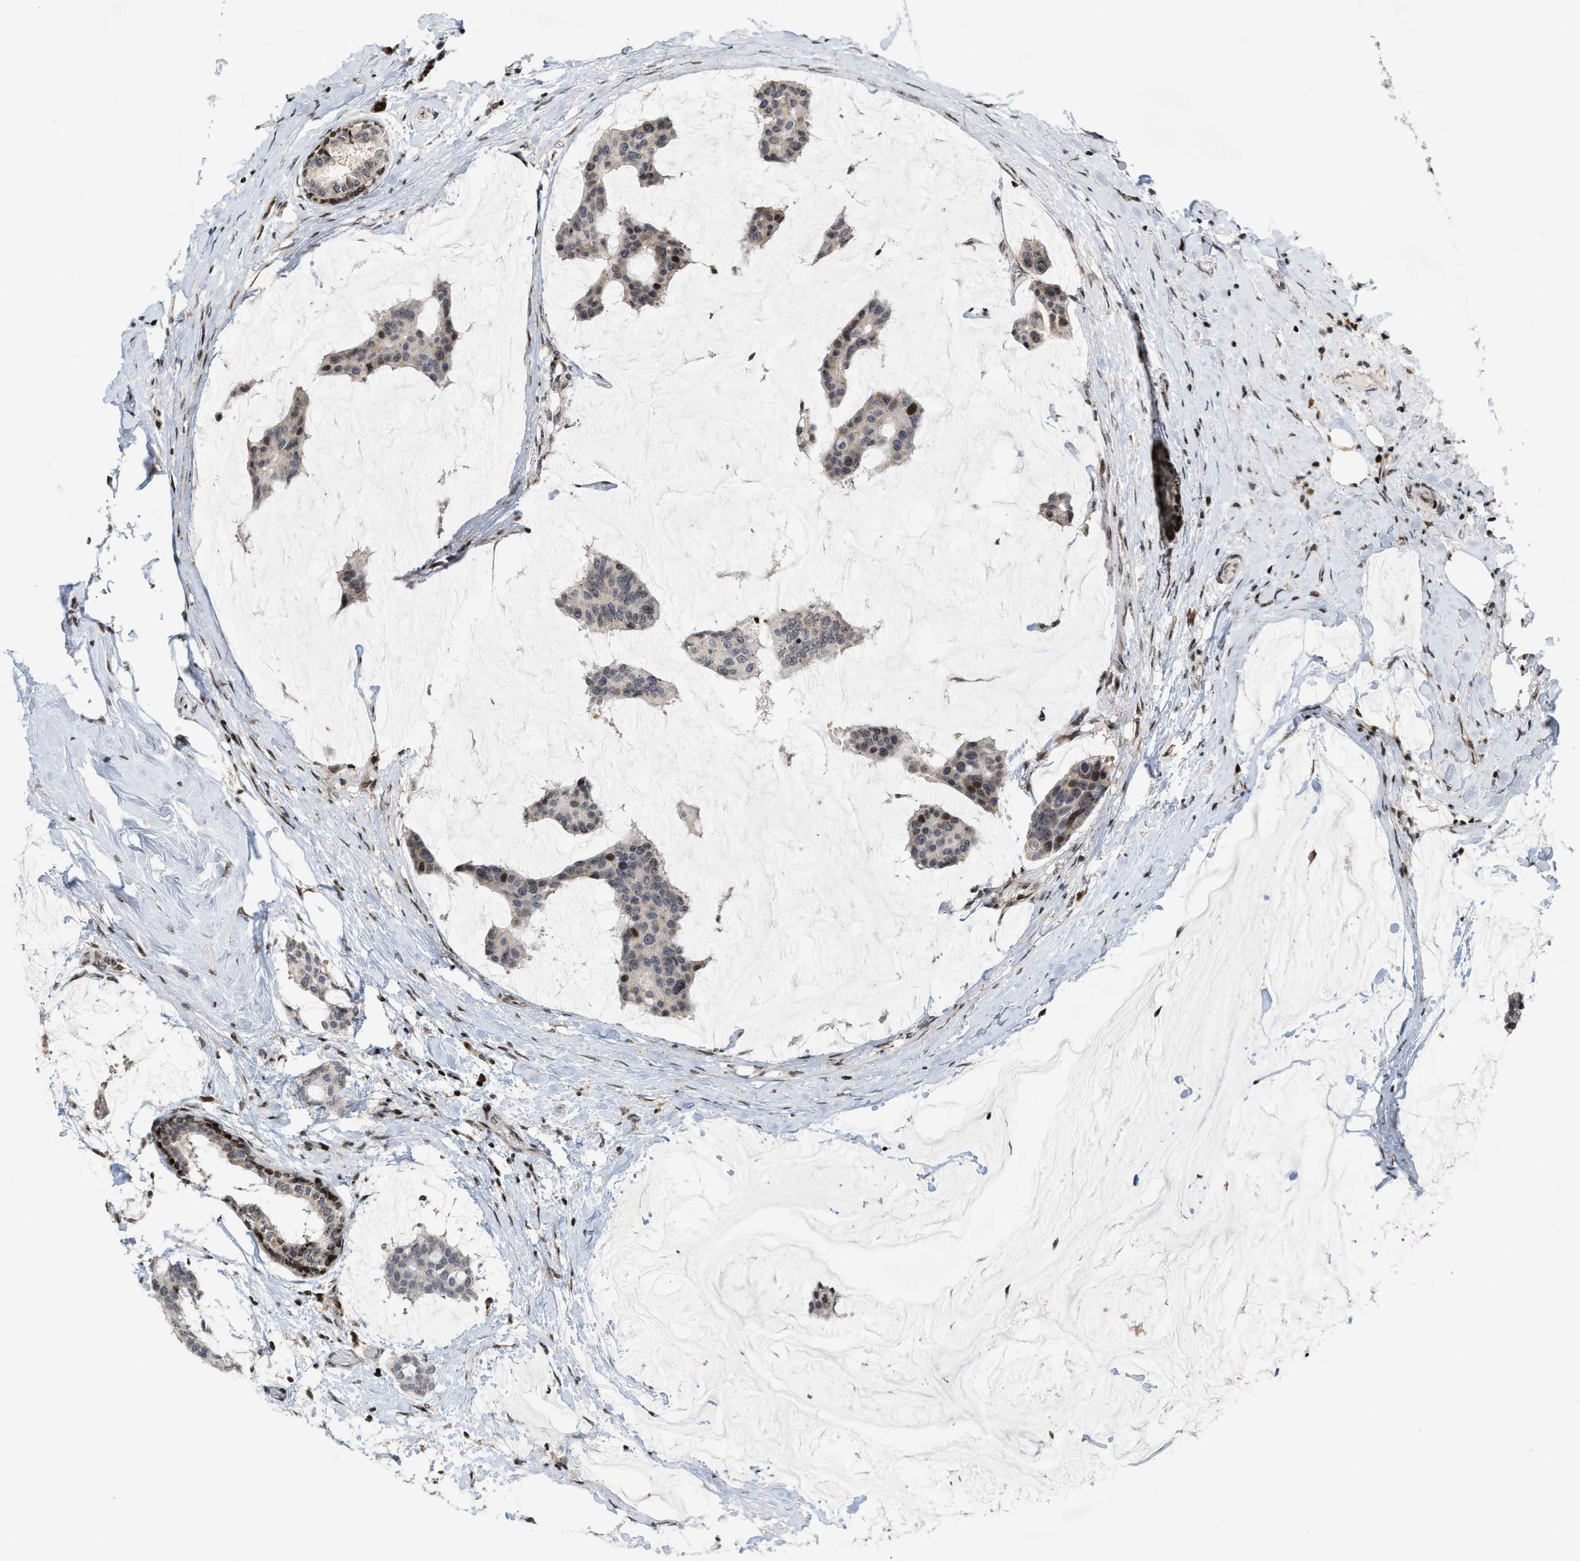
{"staining": {"intensity": "weak", "quantity": "25%-75%", "location": "cytoplasmic/membranous"}, "tissue": "breast cancer", "cell_type": "Tumor cells", "image_type": "cancer", "snomed": [{"axis": "morphology", "description": "Duct carcinoma"}, {"axis": "topography", "description": "Breast"}], "caption": "DAB (3,3'-diaminobenzidine) immunohistochemical staining of breast cancer shows weak cytoplasmic/membranous protein positivity in about 25%-75% of tumor cells.", "gene": "PDZD2", "patient": {"sex": "female", "age": 93}}